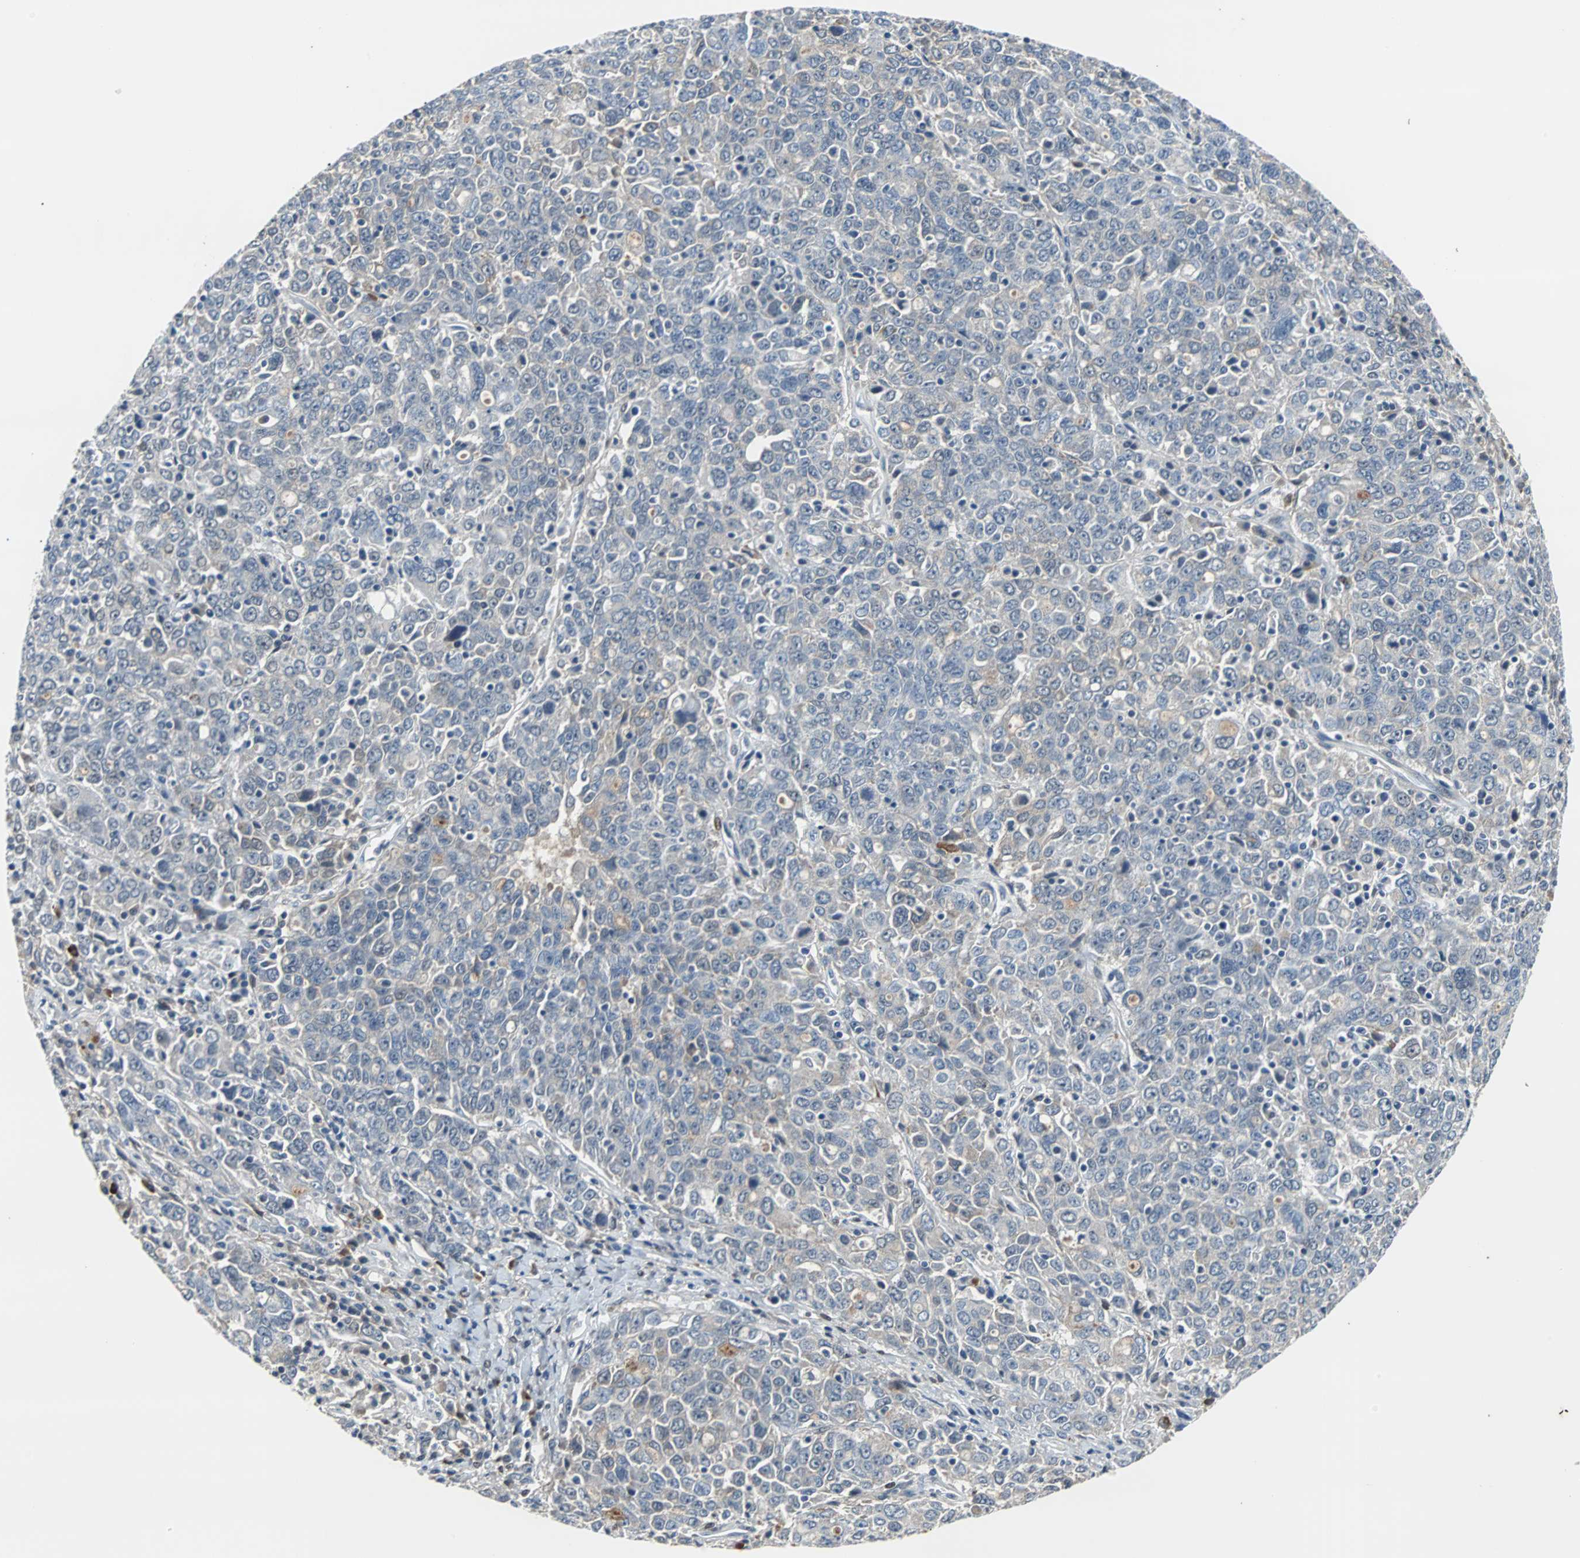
{"staining": {"intensity": "weak", "quantity": "25%-75%", "location": "cytoplasmic/membranous"}, "tissue": "ovarian cancer", "cell_type": "Tumor cells", "image_type": "cancer", "snomed": [{"axis": "morphology", "description": "Carcinoma, endometroid"}, {"axis": "topography", "description": "Ovary"}], "caption": "Endometroid carcinoma (ovarian) stained for a protein (brown) exhibits weak cytoplasmic/membranous positive expression in approximately 25%-75% of tumor cells.", "gene": "FHL2", "patient": {"sex": "female", "age": 62}}